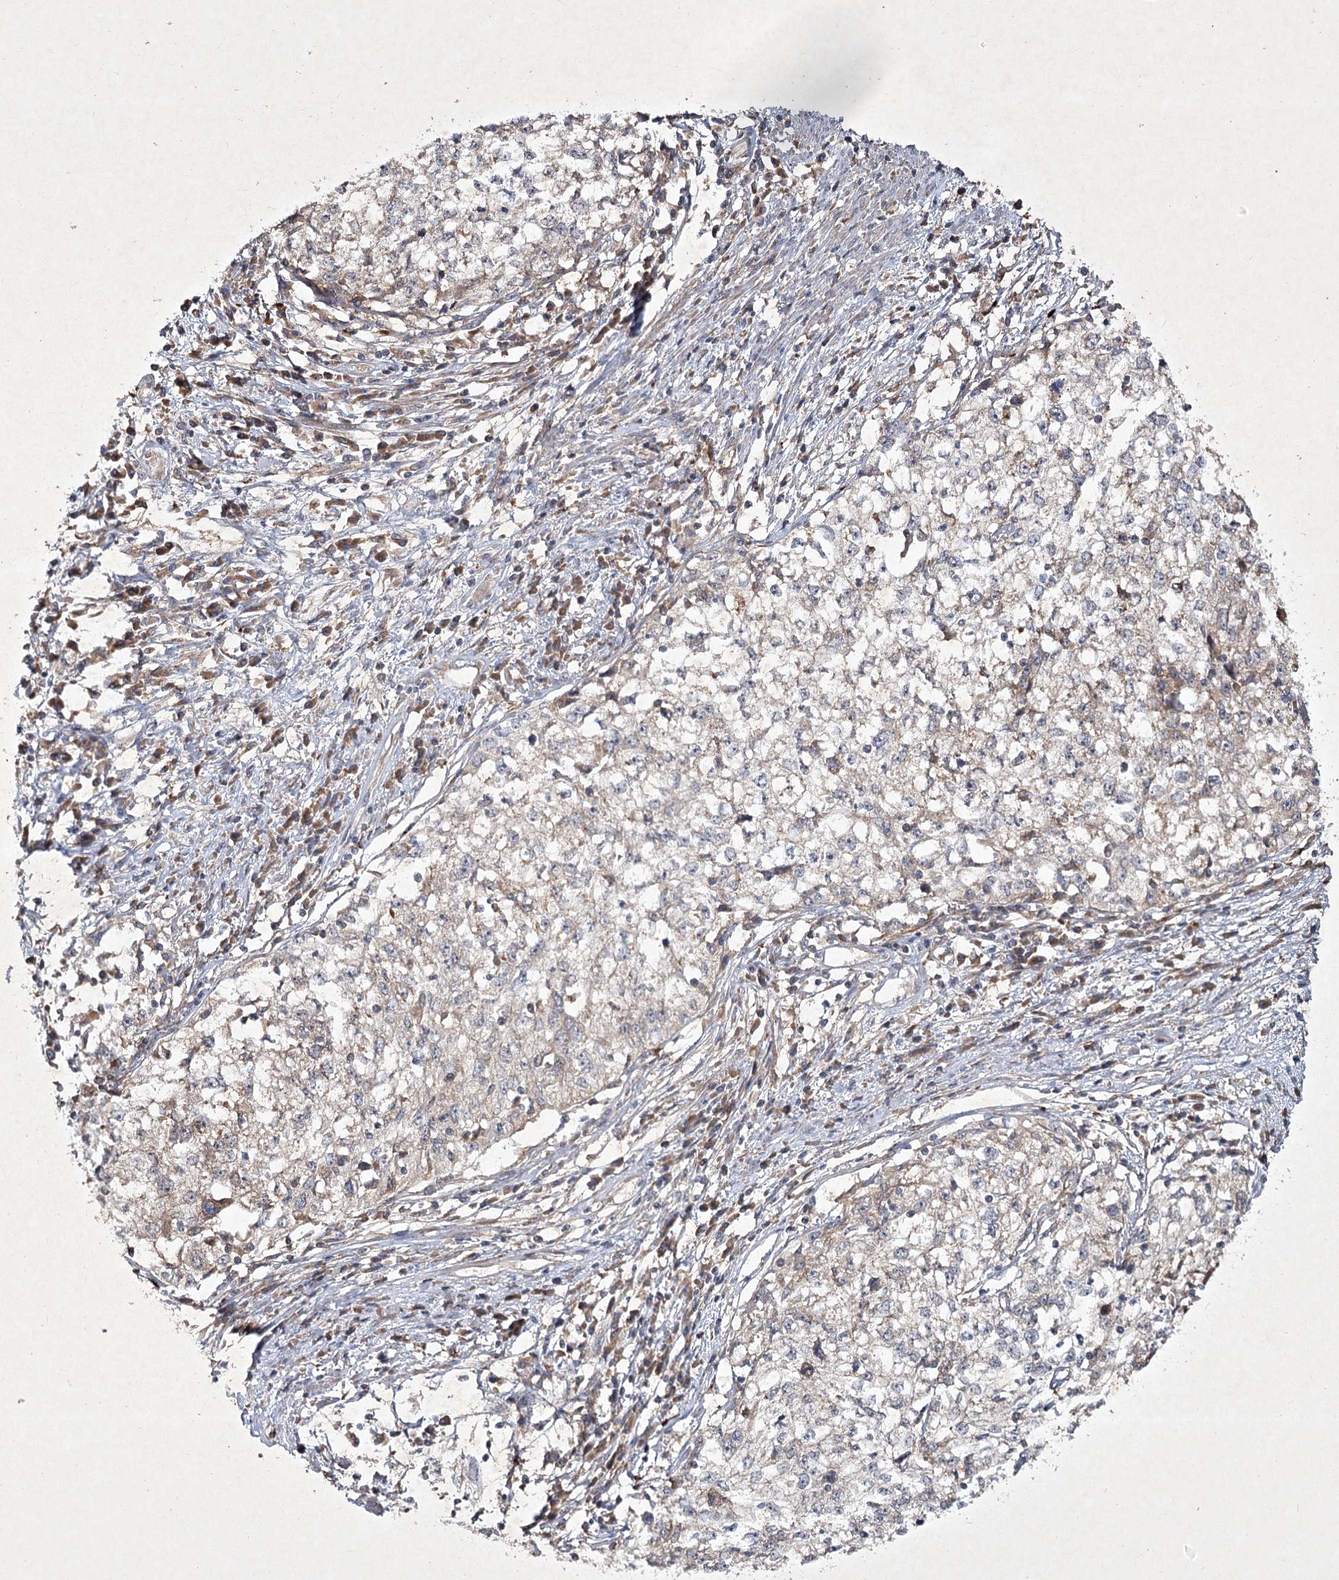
{"staining": {"intensity": "weak", "quantity": "<25%", "location": "cytoplasmic/membranous"}, "tissue": "cervical cancer", "cell_type": "Tumor cells", "image_type": "cancer", "snomed": [{"axis": "morphology", "description": "Squamous cell carcinoma, NOS"}, {"axis": "topography", "description": "Cervix"}], "caption": "Immunohistochemical staining of cervical cancer exhibits no significant positivity in tumor cells.", "gene": "PYROXD2", "patient": {"sex": "female", "age": 57}}